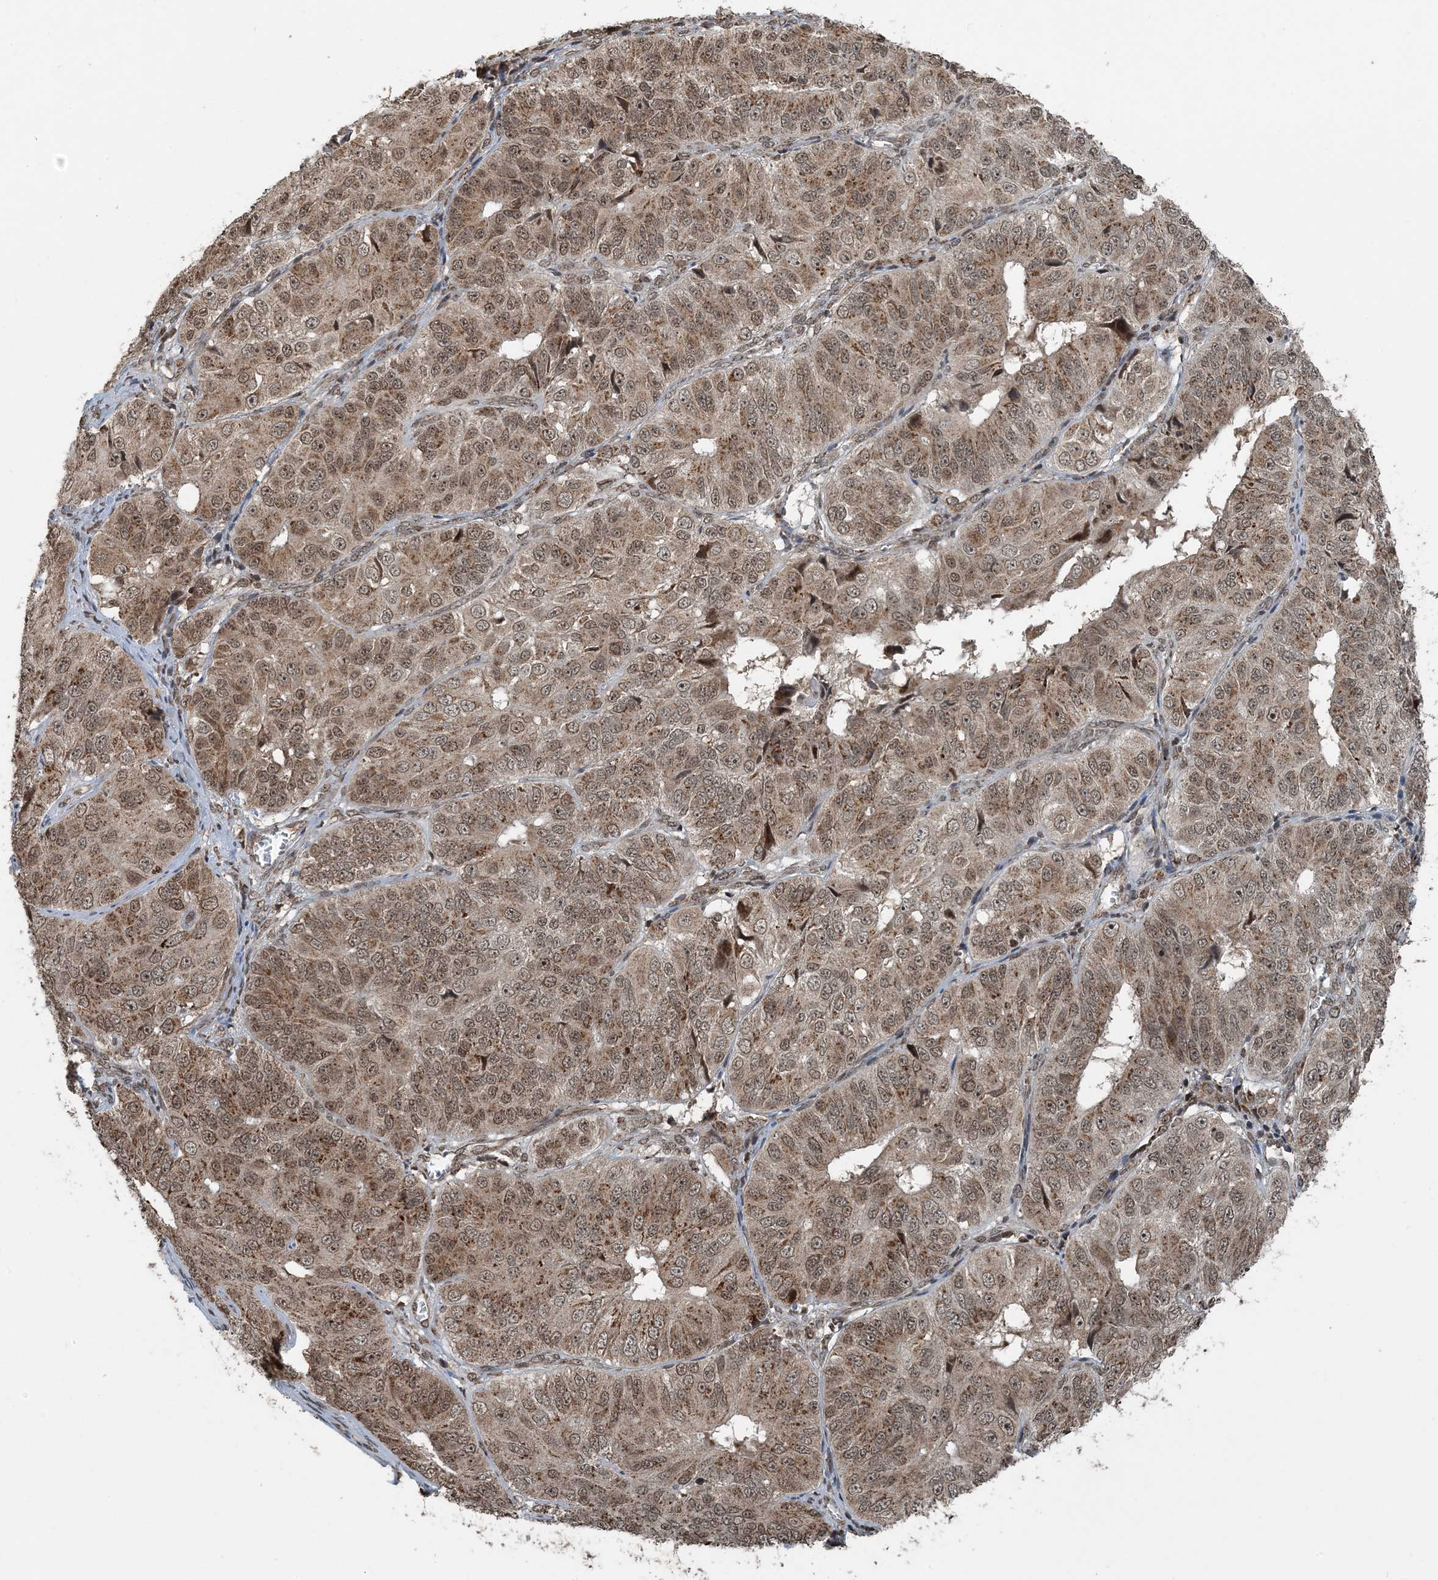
{"staining": {"intensity": "moderate", "quantity": ">75%", "location": "cytoplasmic/membranous,nuclear"}, "tissue": "ovarian cancer", "cell_type": "Tumor cells", "image_type": "cancer", "snomed": [{"axis": "morphology", "description": "Carcinoma, endometroid"}, {"axis": "topography", "description": "Ovary"}], "caption": "Protein analysis of ovarian endometroid carcinoma tissue demonstrates moderate cytoplasmic/membranous and nuclear expression in approximately >75% of tumor cells.", "gene": "ZFAND2B", "patient": {"sex": "female", "age": 51}}